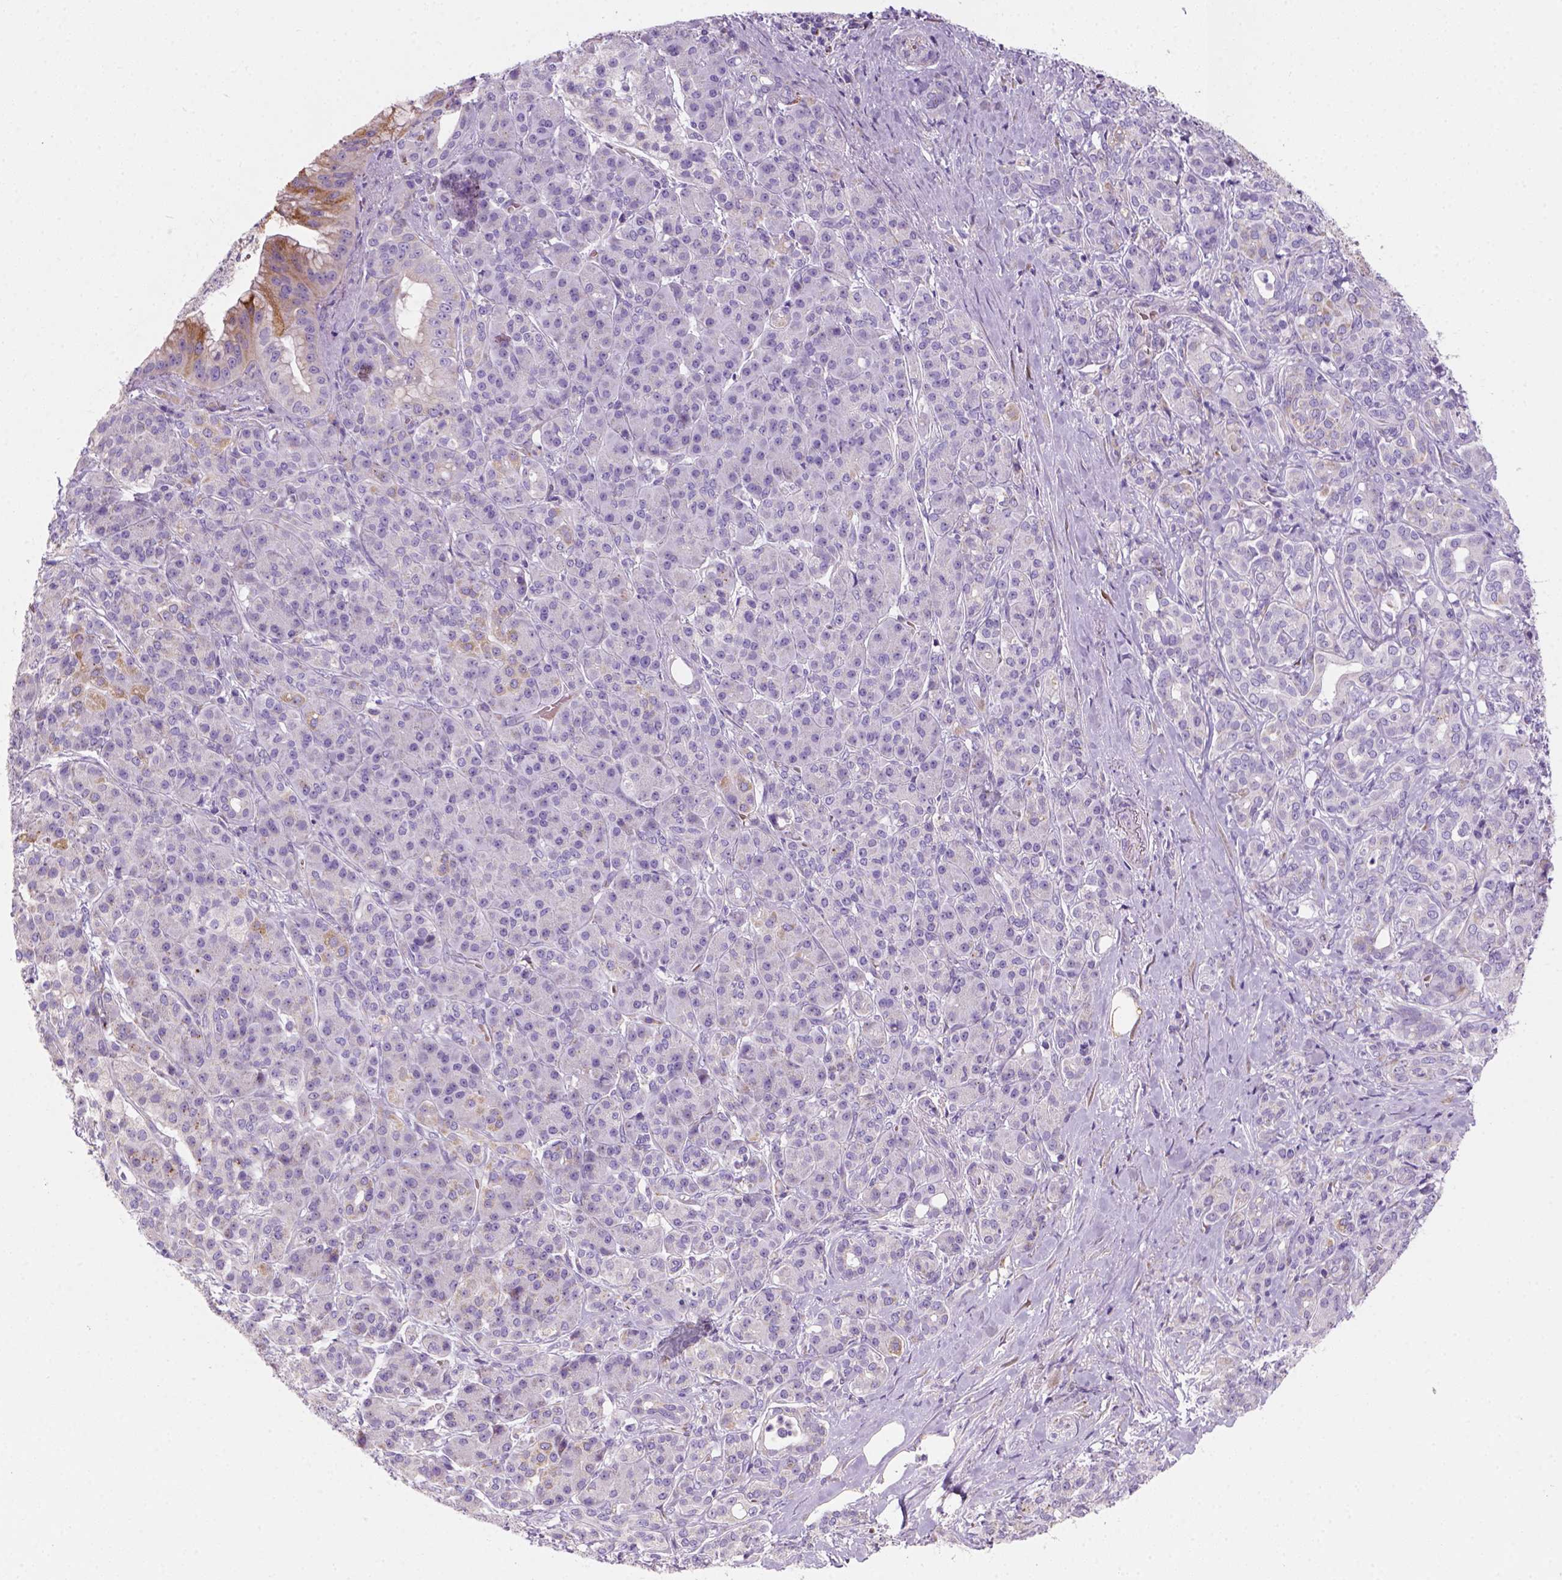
{"staining": {"intensity": "negative", "quantity": "none", "location": "none"}, "tissue": "pancreatic cancer", "cell_type": "Tumor cells", "image_type": "cancer", "snomed": [{"axis": "morphology", "description": "Normal tissue, NOS"}, {"axis": "morphology", "description": "Inflammation, NOS"}, {"axis": "morphology", "description": "Adenocarcinoma, NOS"}, {"axis": "topography", "description": "Pancreas"}], "caption": "IHC micrograph of pancreatic cancer (adenocarcinoma) stained for a protein (brown), which exhibits no expression in tumor cells.", "gene": "CES2", "patient": {"sex": "male", "age": 57}}